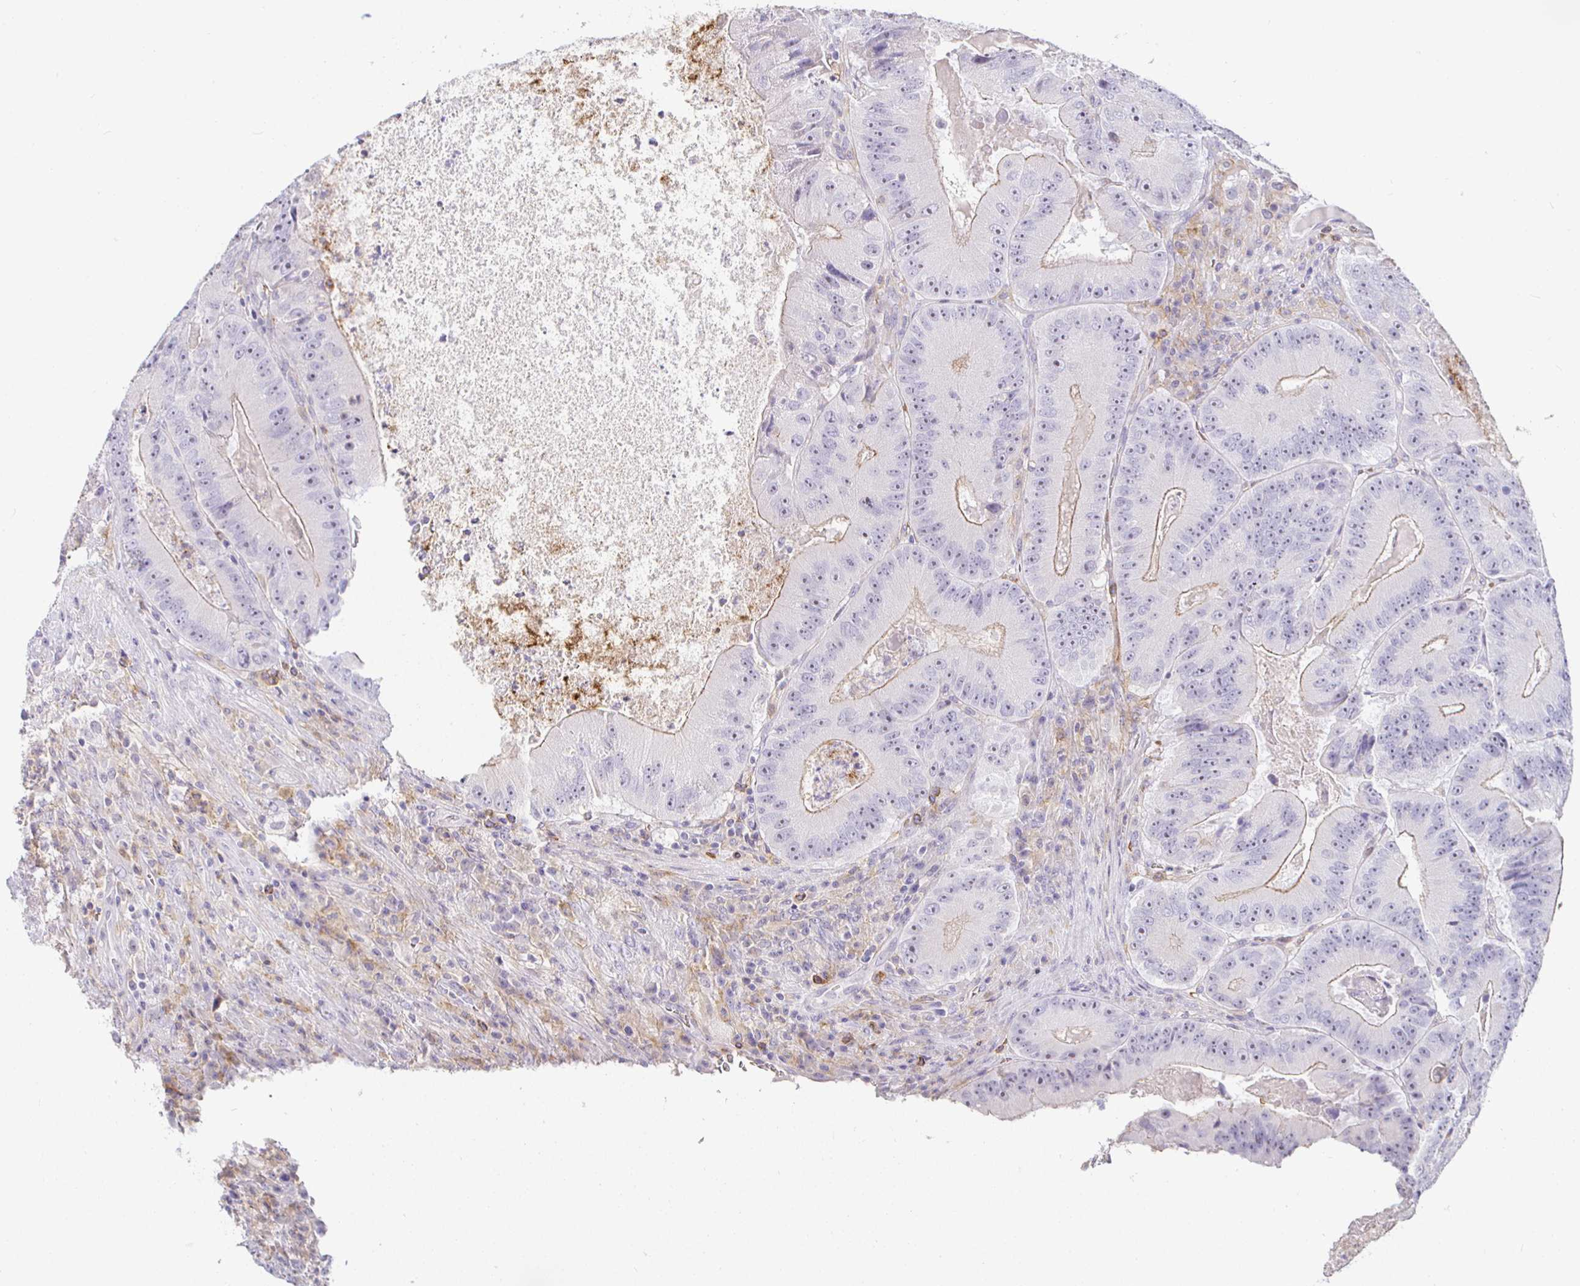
{"staining": {"intensity": "negative", "quantity": "none", "location": "none"}, "tissue": "colorectal cancer", "cell_type": "Tumor cells", "image_type": "cancer", "snomed": [{"axis": "morphology", "description": "Adenocarcinoma, NOS"}, {"axis": "topography", "description": "Colon"}], "caption": "The micrograph reveals no significant expression in tumor cells of colorectal adenocarcinoma. (DAB immunohistochemistry visualized using brightfield microscopy, high magnification).", "gene": "SIRPA", "patient": {"sex": "female", "age": 86}}